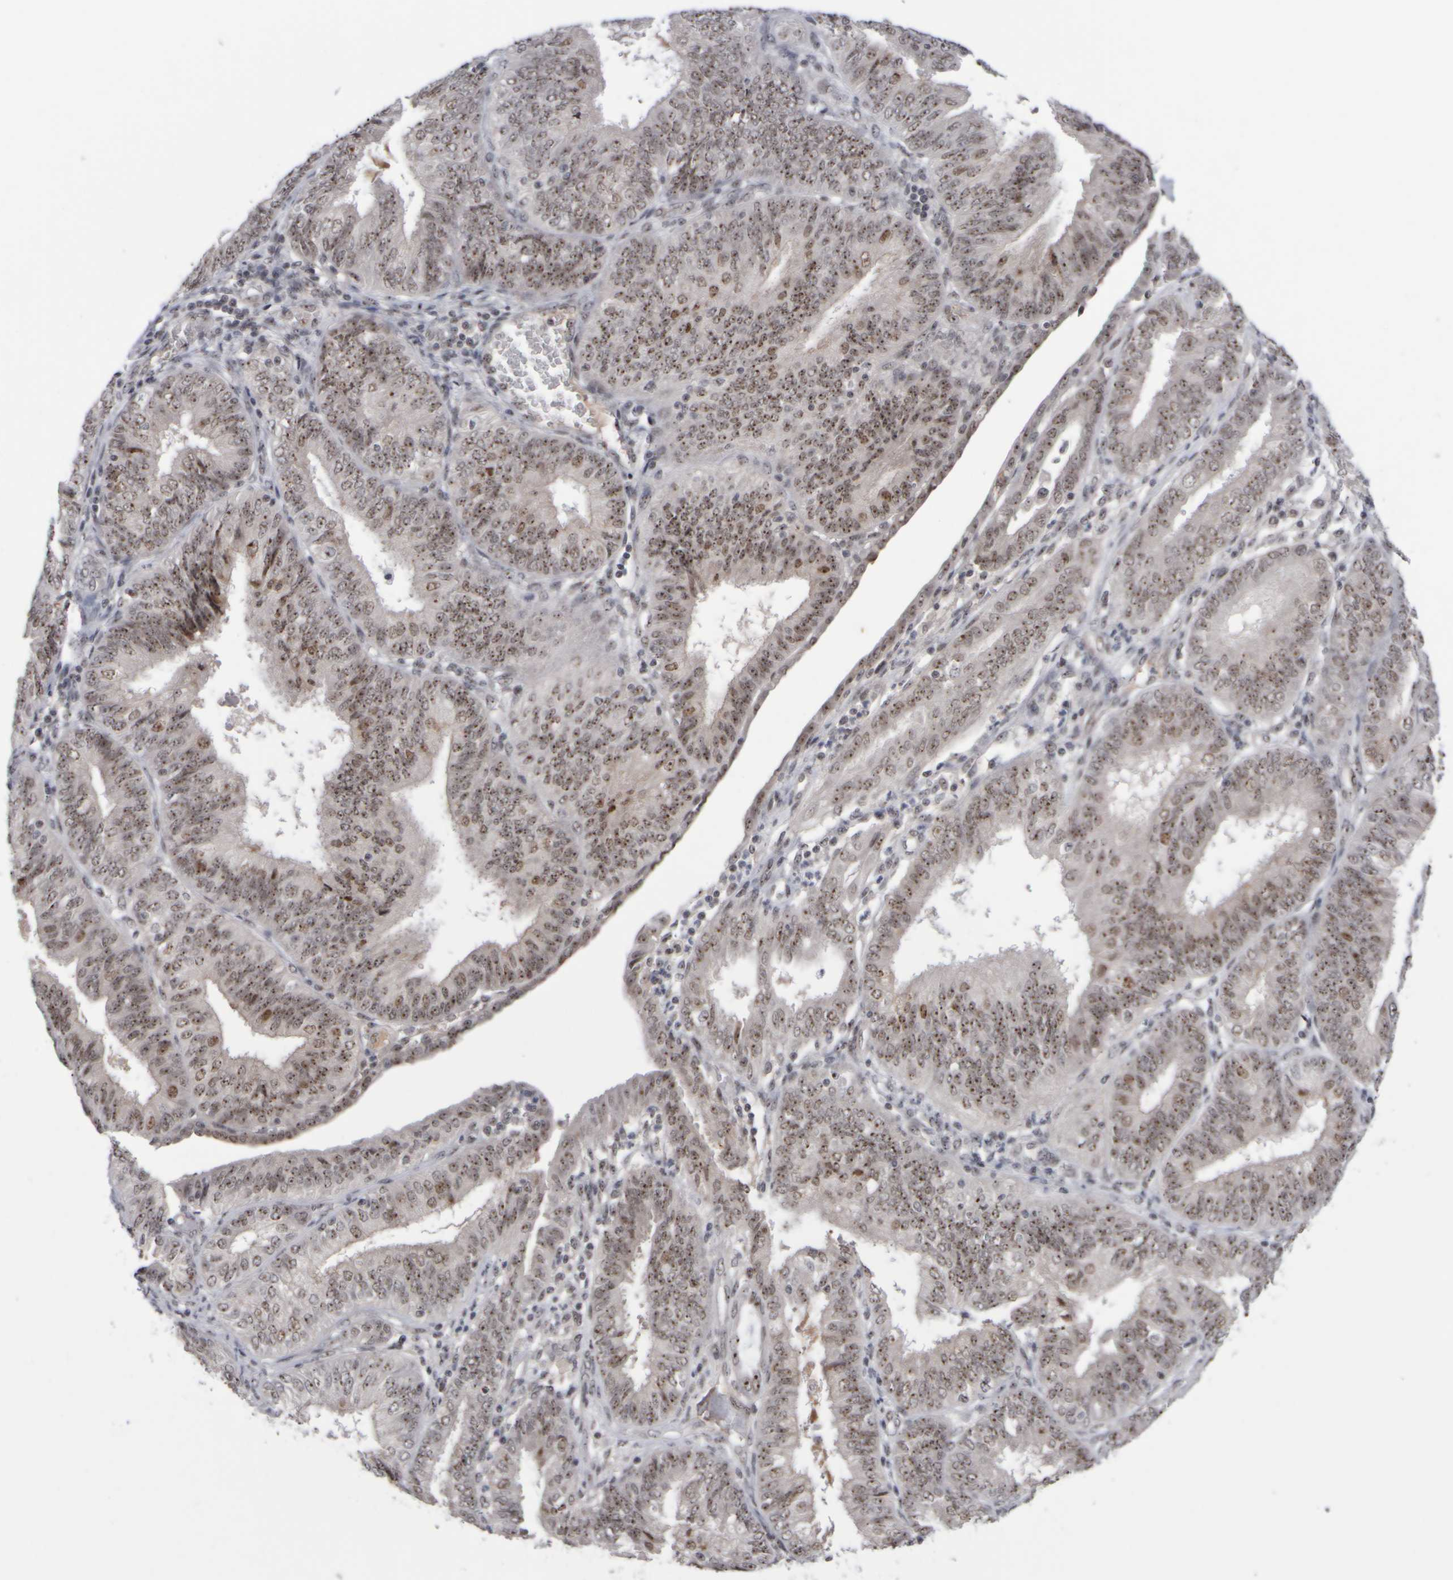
{"staining": {"intensity": "moderate", "quantity": ">75%", "location": "nuclear"}, "tissue": "endometrial cancer", "cell_type": "Tumor cells", "image_type": "cancer", "snomed": [{"axis": "morphology", "description": "Adenocarcinoma, NOS"}, {"axis": "topography", "description": "Endometrium"}], "caption": "Brown immunohistochemical staining in endometrial adenocarcinoma exhibits moderate nuclear positivity in approximately >75% of tumor cells.", "gene": "SURF6", "patient": {"sex": "female", "age": 58}}